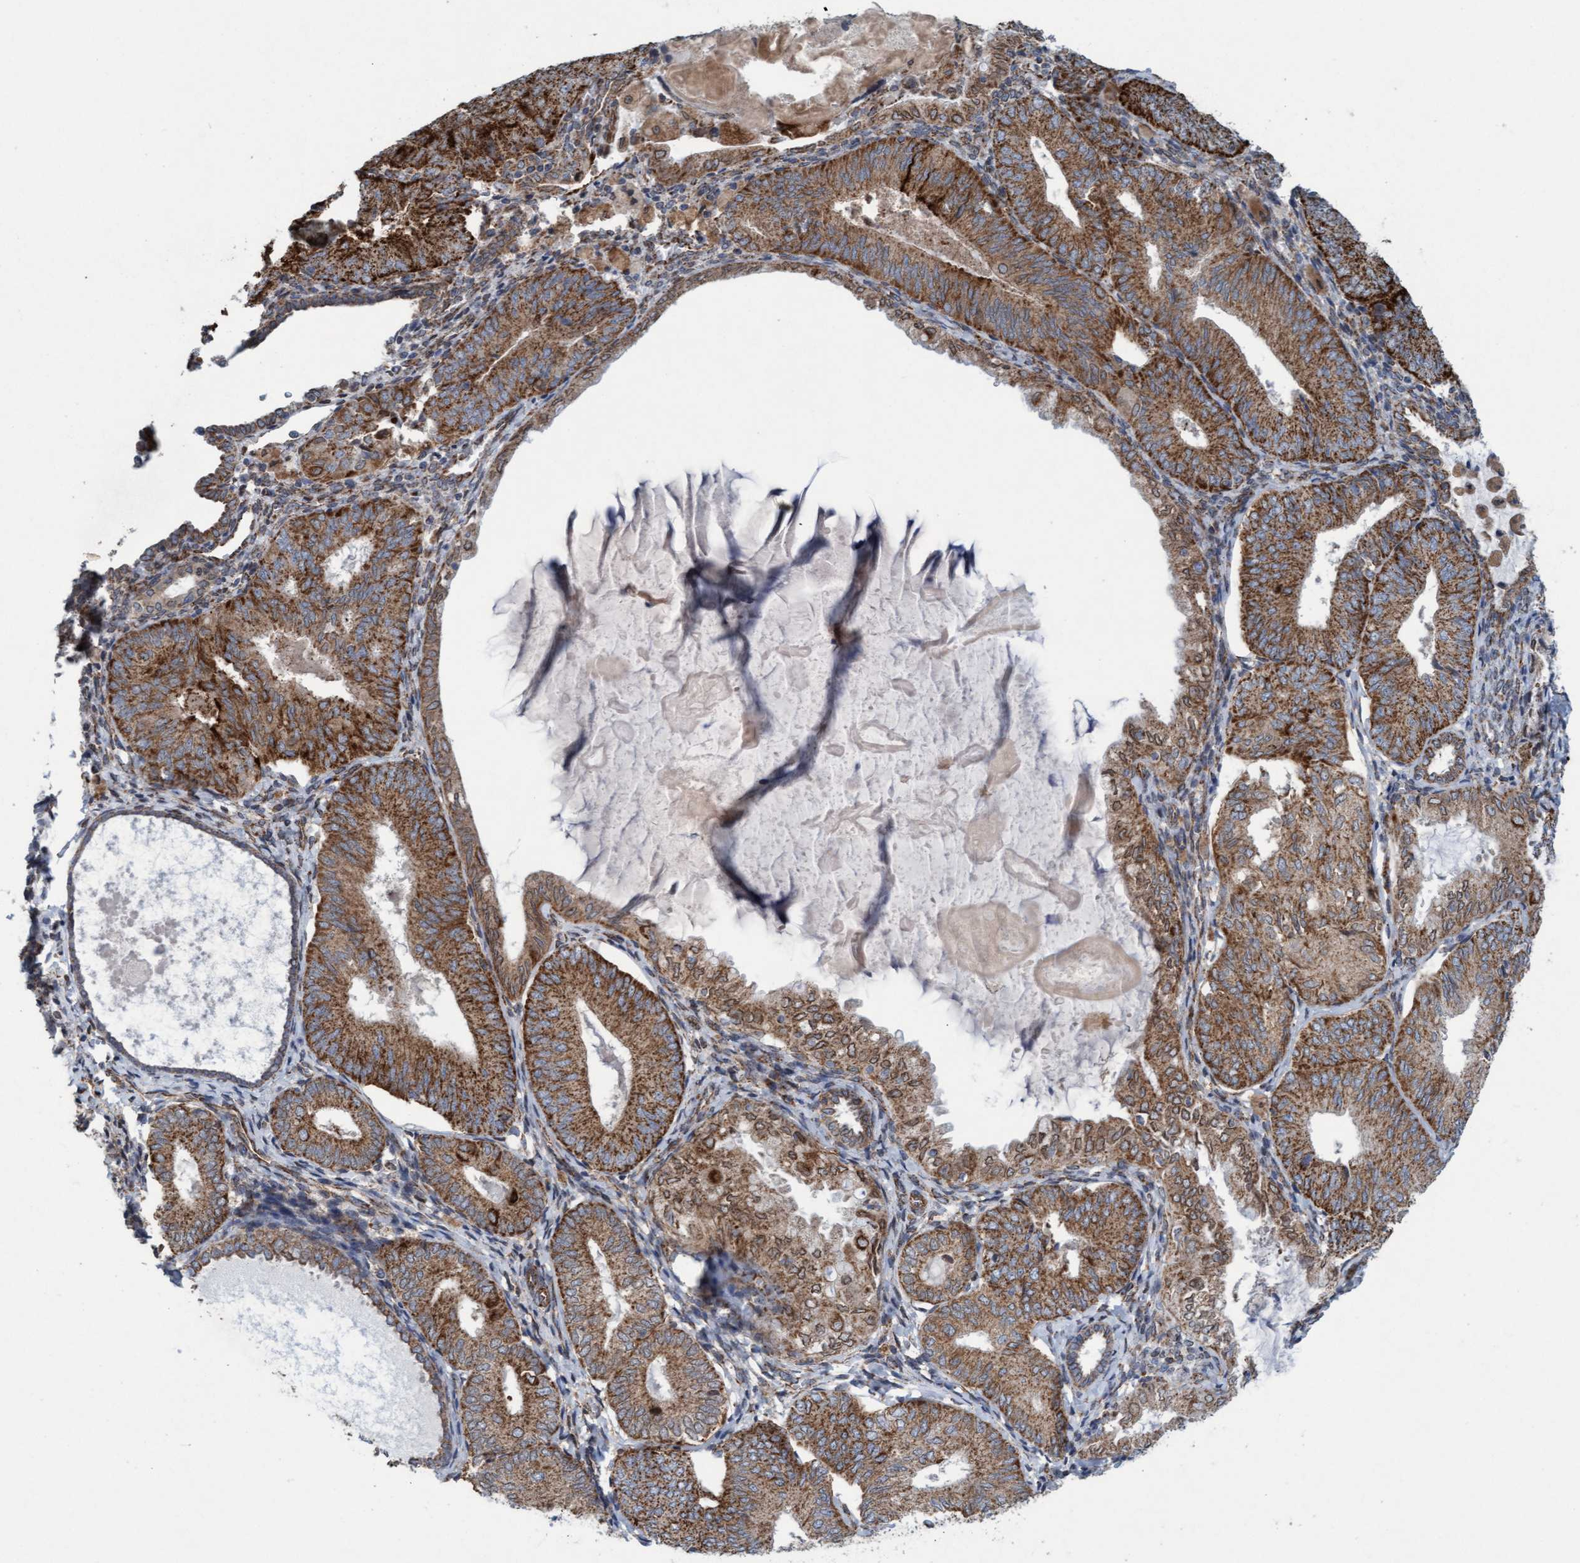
{"staining": {"intensity": "strong", "quantity": ">75%", "location": "cytoplasmic/membranous"}, "tissue": "endometrial cancer", "cell_type": "Tumor cells", "image_type": "cancer", "snomed": [{"axis": "morphology", "description": "Adenocarcinoma, NOS"}, {"axis": "topography", "description": "Endometrium"}], "caption": "A brown stain labels strong cytoplasmic/membranous positivity of a protein in endometrial cancer tumor cells.", "gene": "MRPS23", "patient": {"sex": "female", "age": 81}}